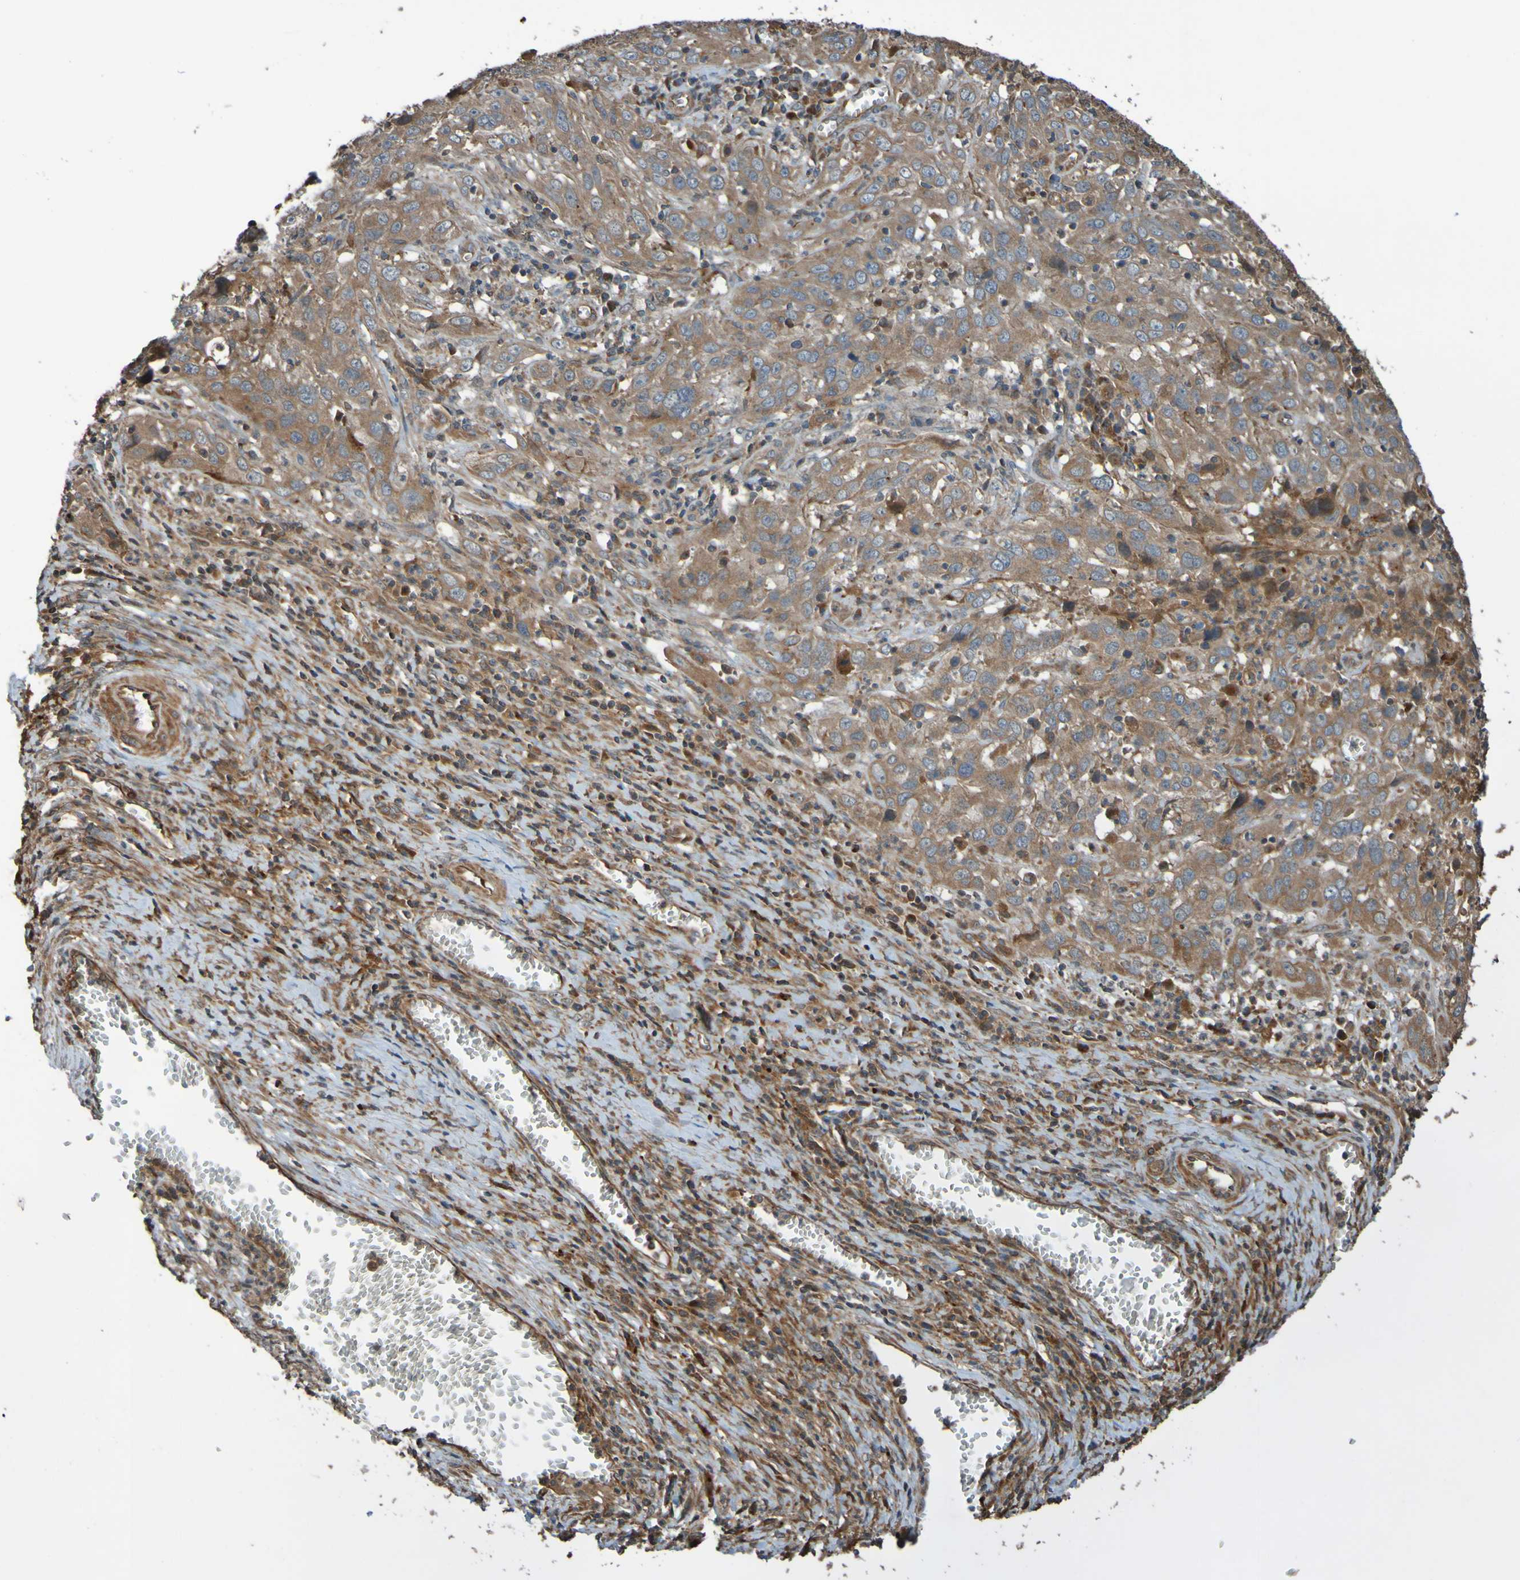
{"staining": {"intensity": "moderate", "quantity": ">75%", "location": "cytoplasmic/membranous"}, "tissue": "cervical cancer", "cell_type": "Tumor cells", "image_type": "cancer", "snomed": [{"axis": "morphology", "description": "Squamous cell carcinoma, NOS"}, {"axis": "topography", "description": "Cervix"}], "caption": "A brown stain shows moderate cytoplasmic/membranous staining of a protein in human cervical squamous cell carcinoma tumor cells.", "gene": "UCN", "patient": {"sex": "female", "age": 32}}